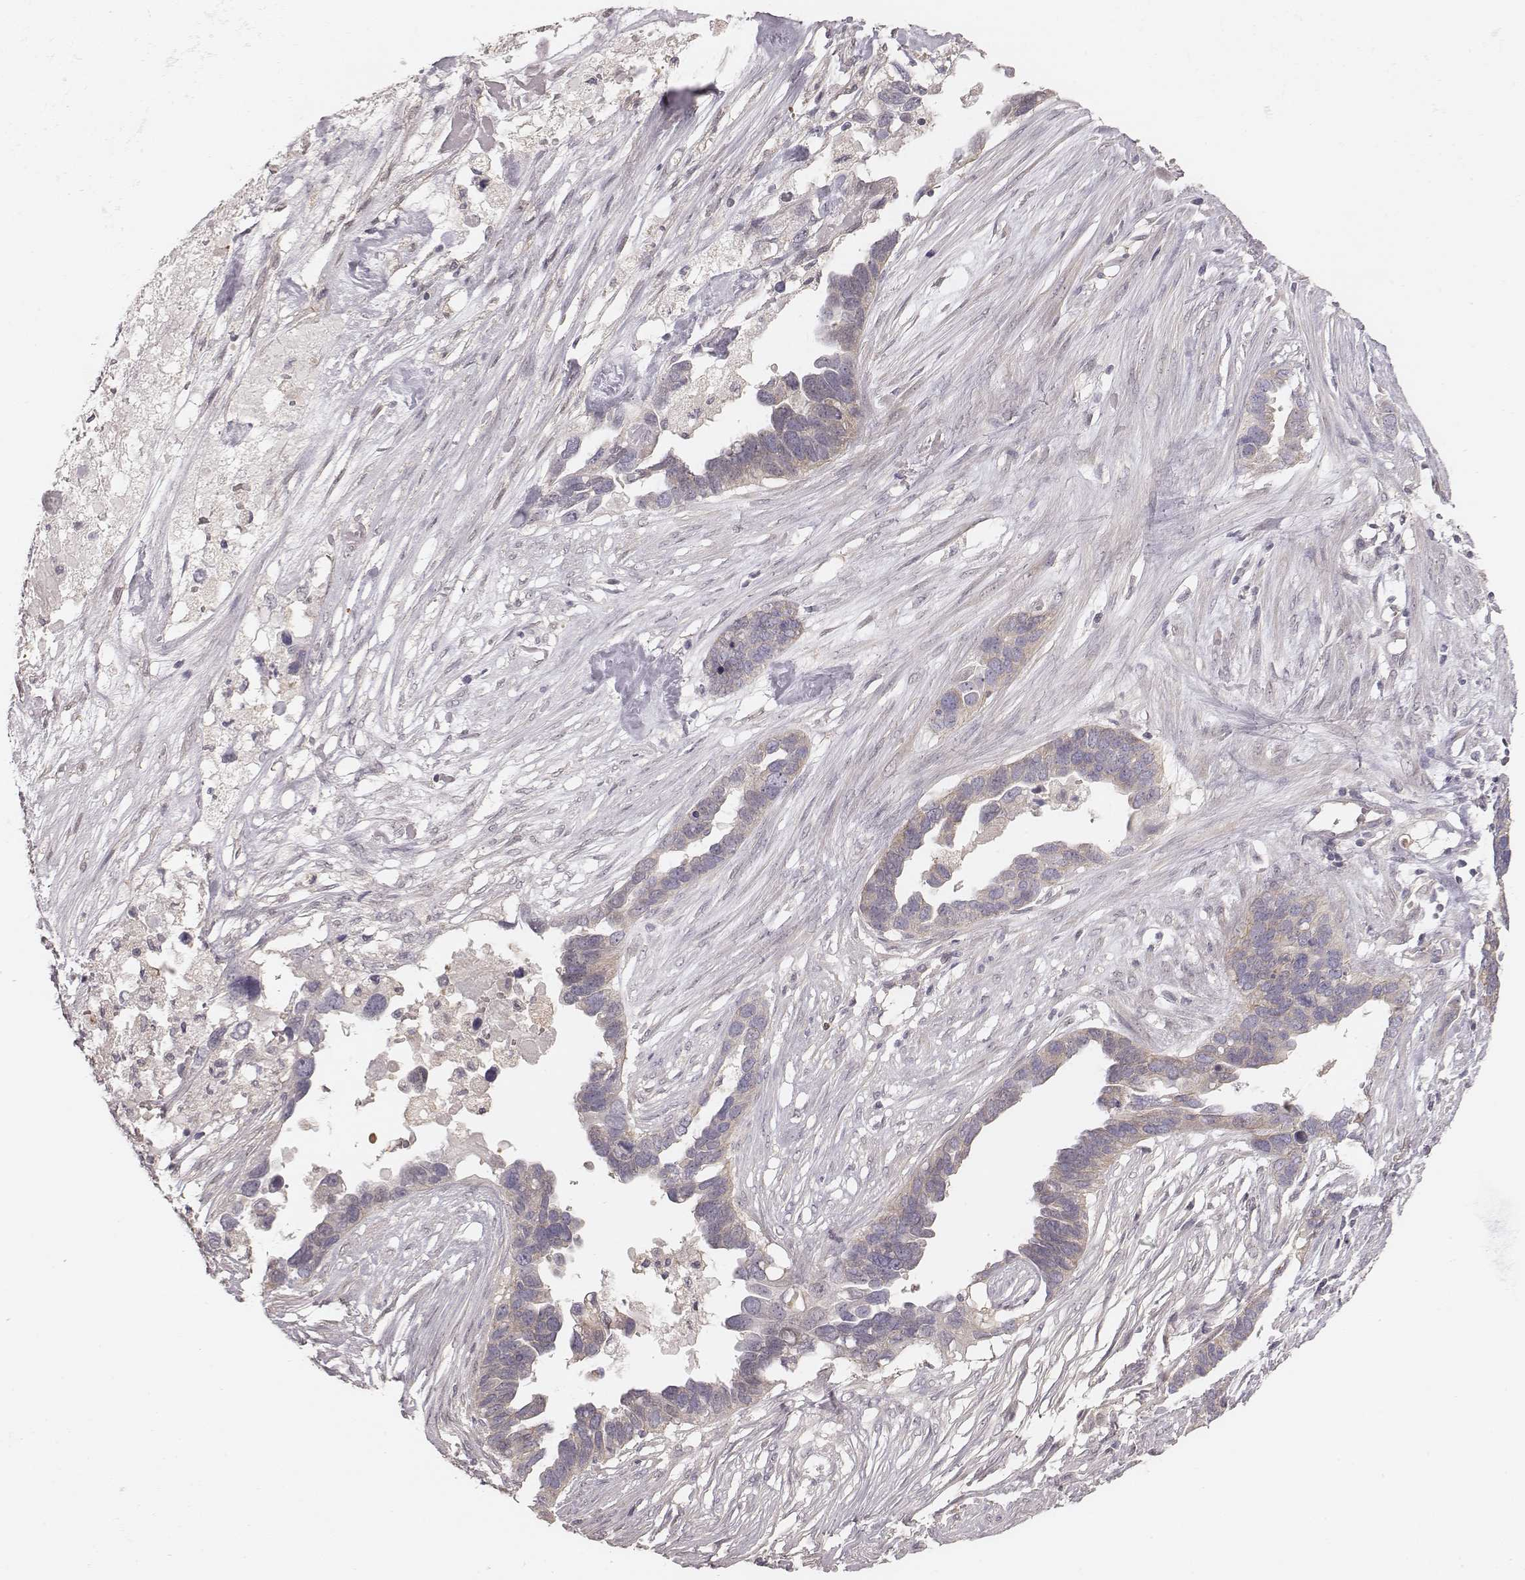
{"staining": {"intensity": "weak", "quantity": ">75%", "location": "cytoplasmic/membranous"}, "tissue": "ovarian cancer", "cell_type": "Tumor cells", "image_type": "cancer", "snomed": [{"axis": "morphology", "description": "Cystadenocarcinoma, serous, NOS"}, {"axis": "topography", "description": "Ovary"}], "caption": "Immunohistochemistry of ovarian serous cystadenocarcinoma displays low levels of weak cytoplasmic/membranous staining in approximately >75% of tumor cells. (Brightfield microscopy of DAB IHC at high magnification).", "gene": "TDRD5", "patient": {"sex": "female", "age": 54}}